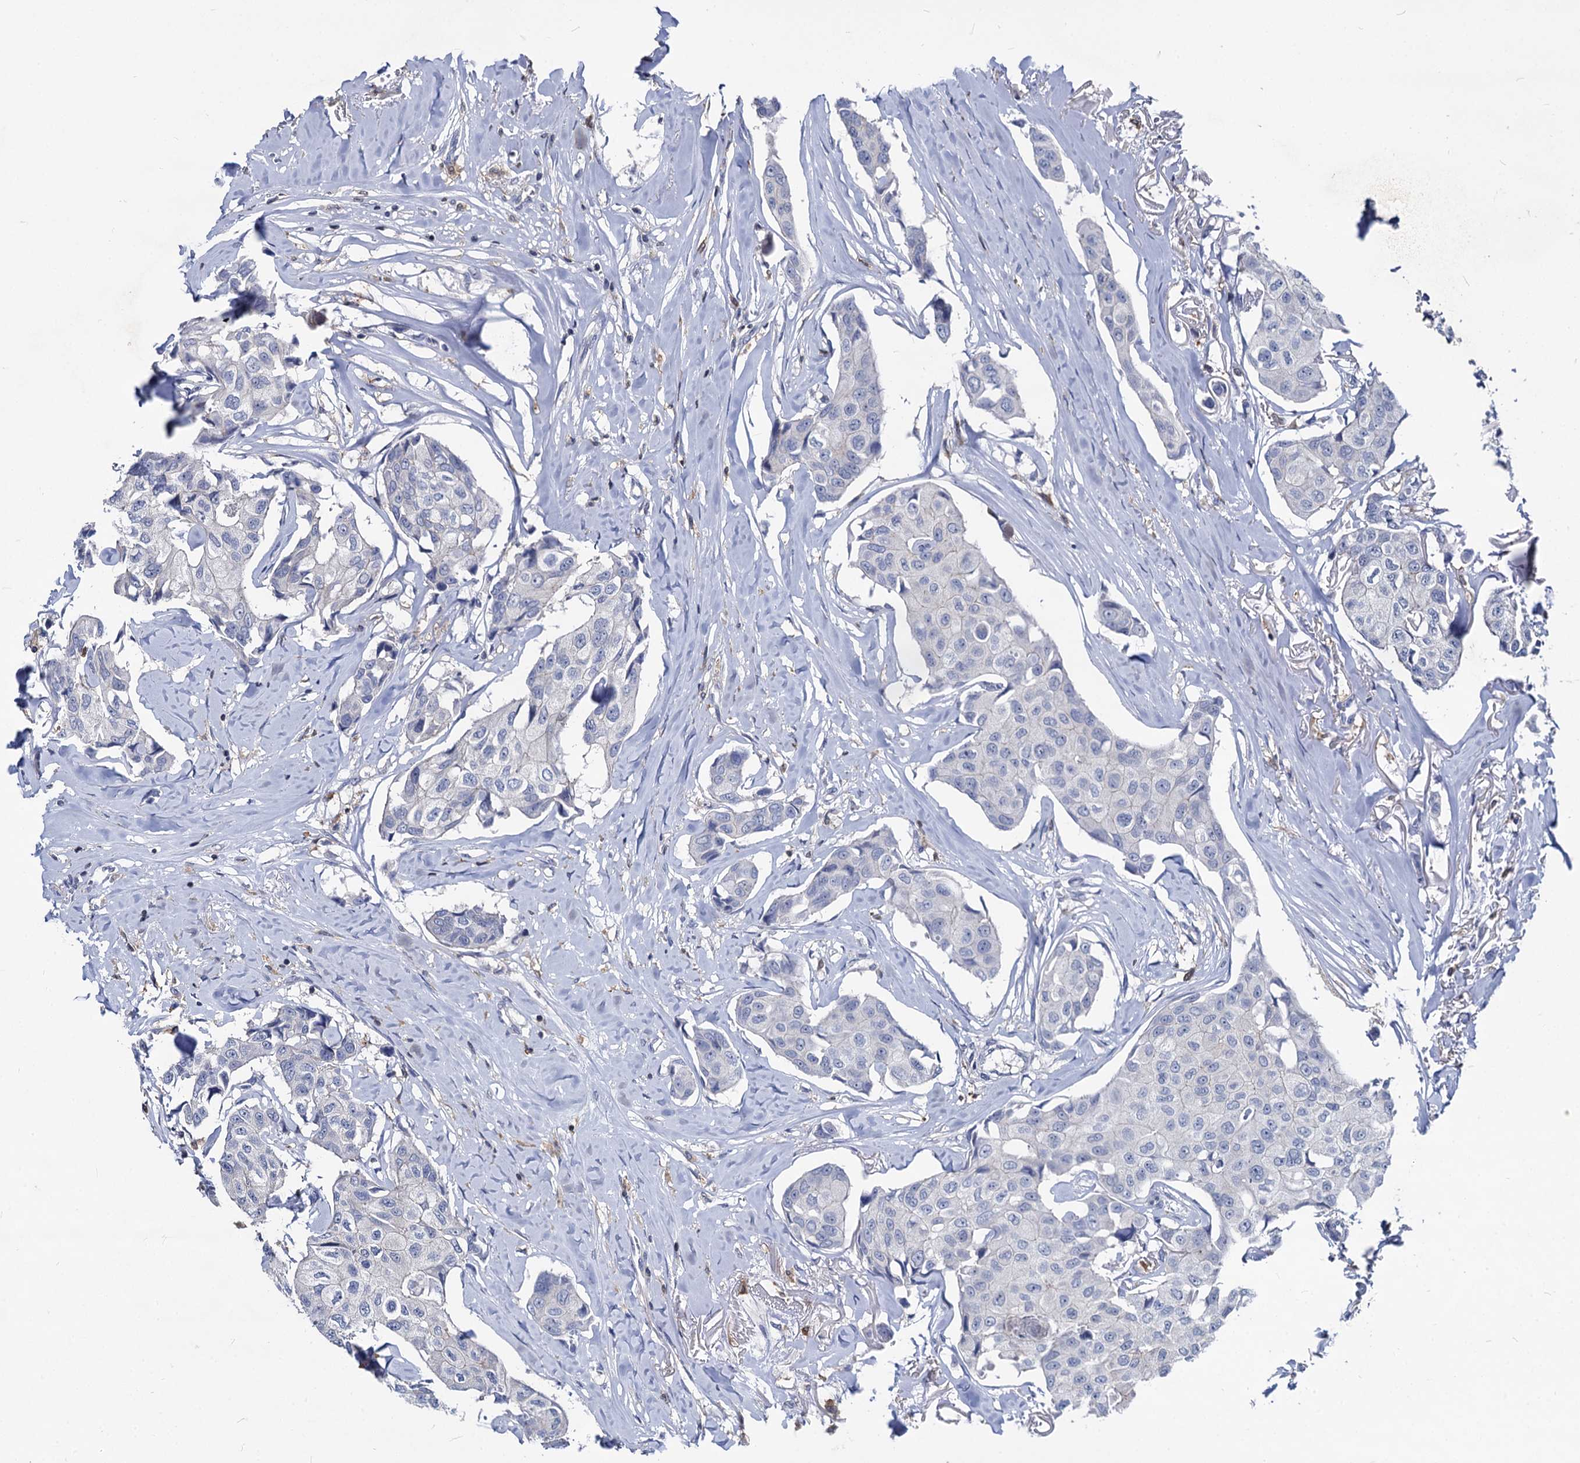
{"staining": {"intensity": "negative", "quantity": "none", "location": "none"}, "tissue": "breast cancer", "cell_type": "Tumor cells", "image_type": "cancer", "snomed": [{"axis": "morphology", "description": "Duct carcinoma"}, {"axis": "topography", "description": "Breast"}], "caption": "This is a micrograph of immunohistochemistry staining of breast cancer (invasive ductal carcinoma), which shows no staining in tumor cells. (Stains: DAB (3,3'-diaminobenzidine) immunohistochemistry (IHC) with hematoxylin counter stain, Microscopy: brightfield microscopy at high magnification).", "gene": "RHOG", "patient": {"sex": "female", "age": 80}}